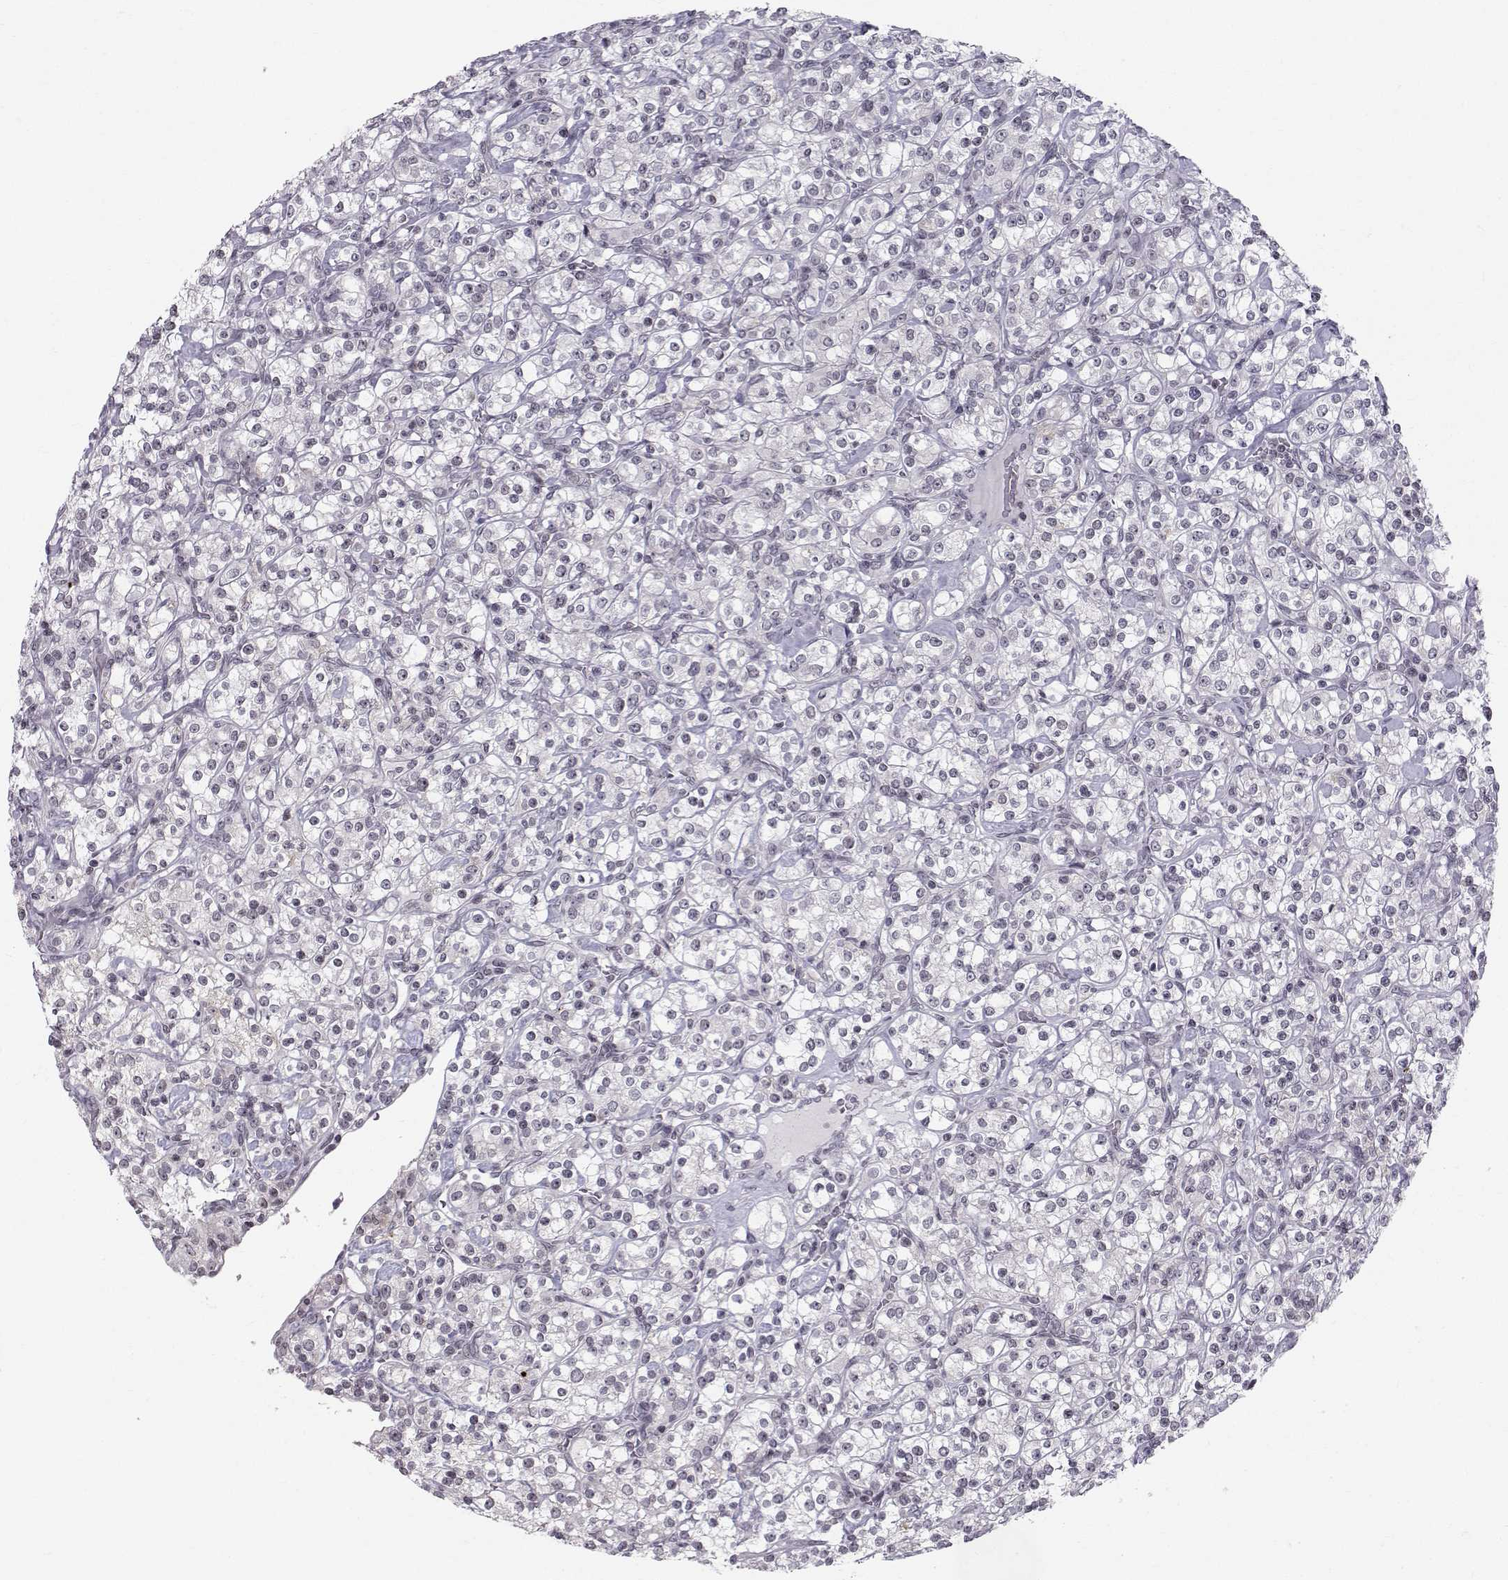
{"staining": {"intensity": "negative", "quantity": "none", "location": "none"}, "tissue": "renal cancer", "cell_type": "Tumor cells", "image_type": "cancer", "snomed": [{"axis": "morphology", "description": "Adenocarcinoma, NOS"}, {"axis": "topography", "description": "Kidney"}], "caption": "Immunohistochemical staining of renal cancer demonstrates no significant positivity in tumor cells.", "gene": "MARCHF4", "patient": {"sex": "male", "age": 77}}